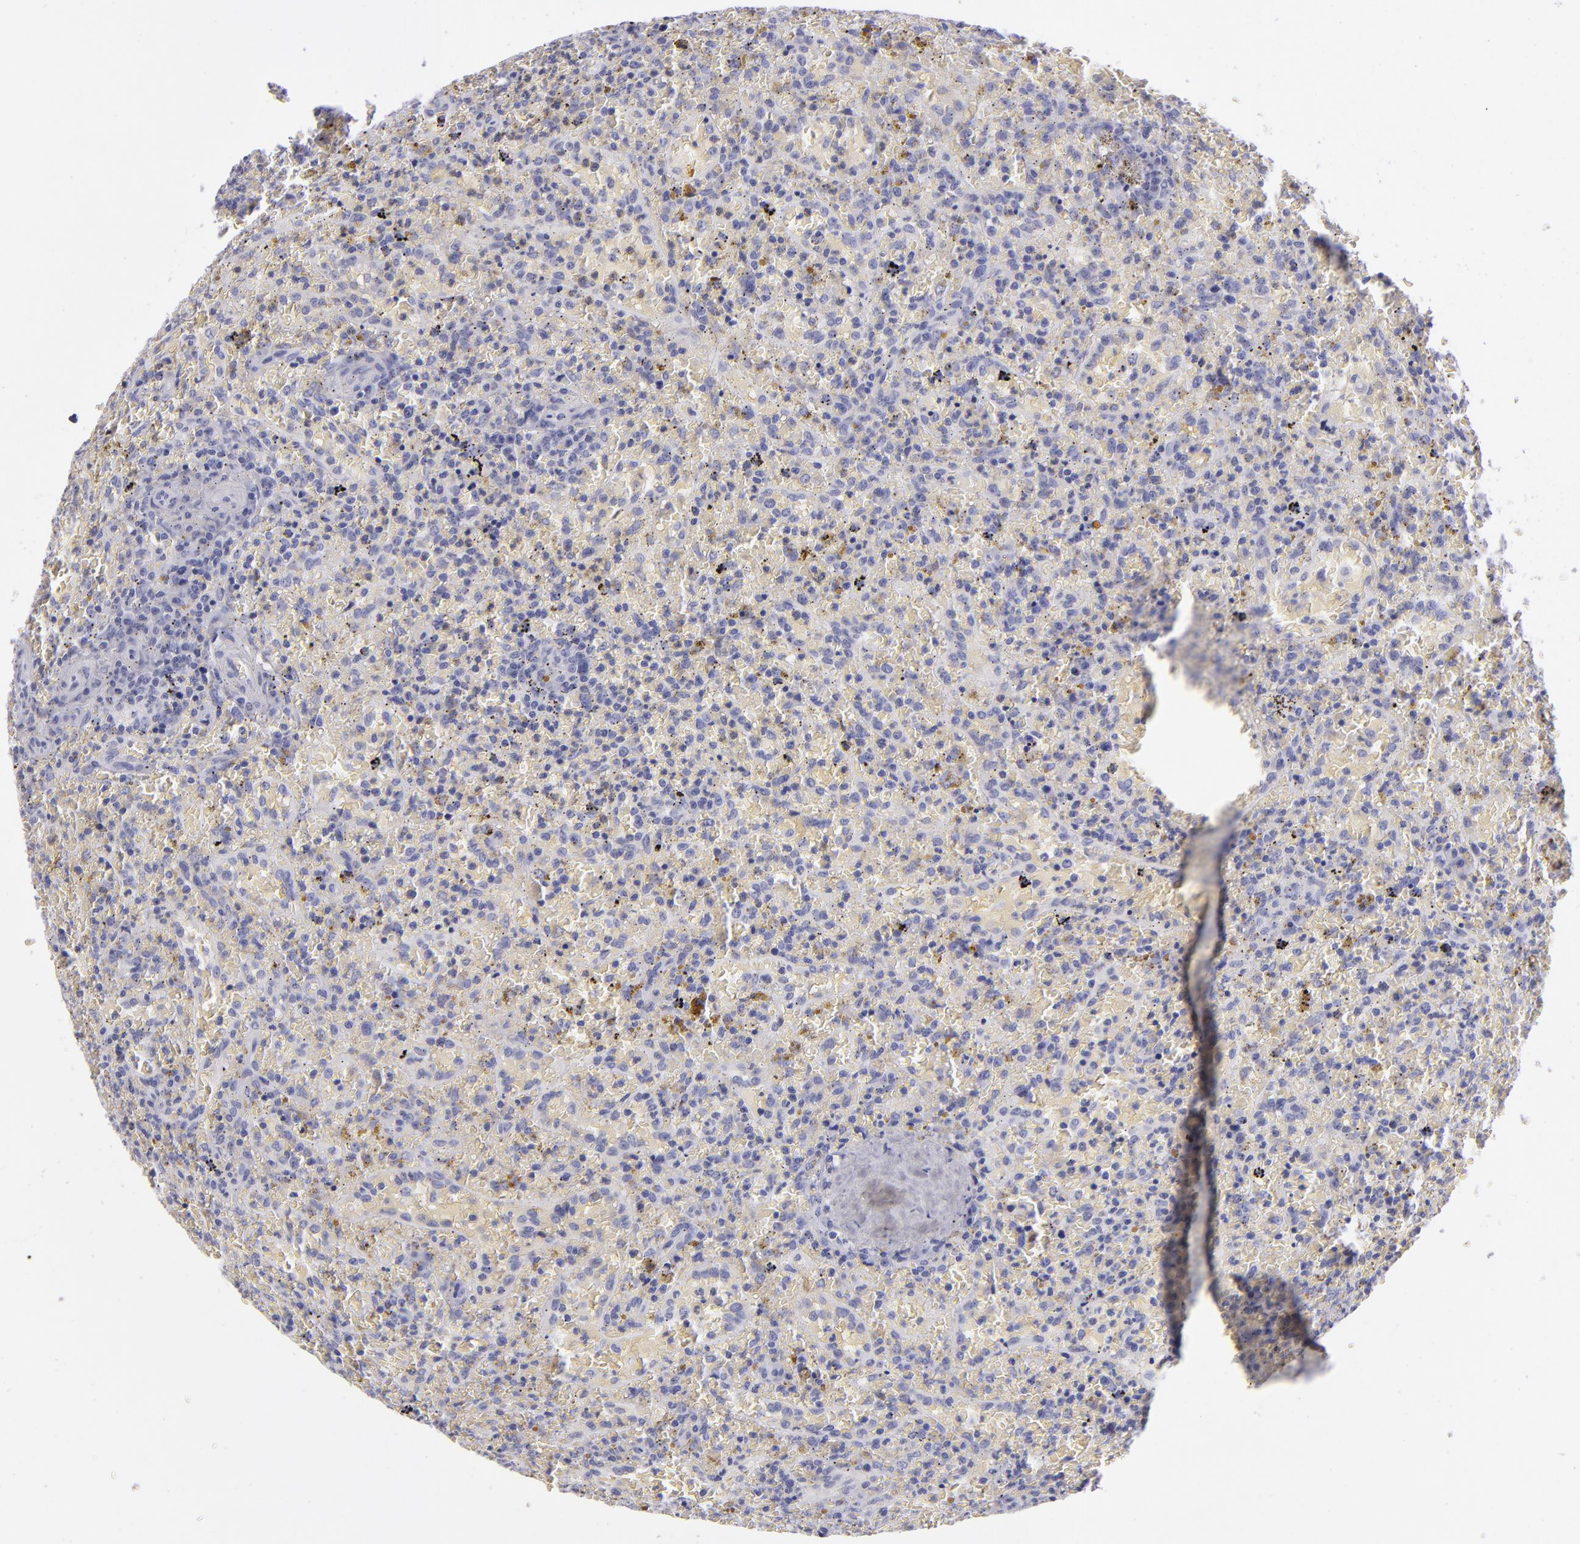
{"staining": {"intensity": "negative", "quantity": "none", "location": "none"}, "tissue": "lymphoma", "cell_type": "Tumor cells", "image_type": "cancer", "snomed": [{"axis": "morphology", "description": "Malignant lymphoma, non-Hodgkin's type, High grade"}, {"axis": "topography", "description": "Spleen"}, {"axis": "topography", "description": "Lymph node"}], "caption": "Immunohistochemistry image of neoplastic tissue: human lymphoma stained with DAB (3,3'-diaminobenzidine) demonstrates no significant protein positivity in tumor cells.", "gene": "VIL1", "patient": {"sex": "female", "age": 70}}